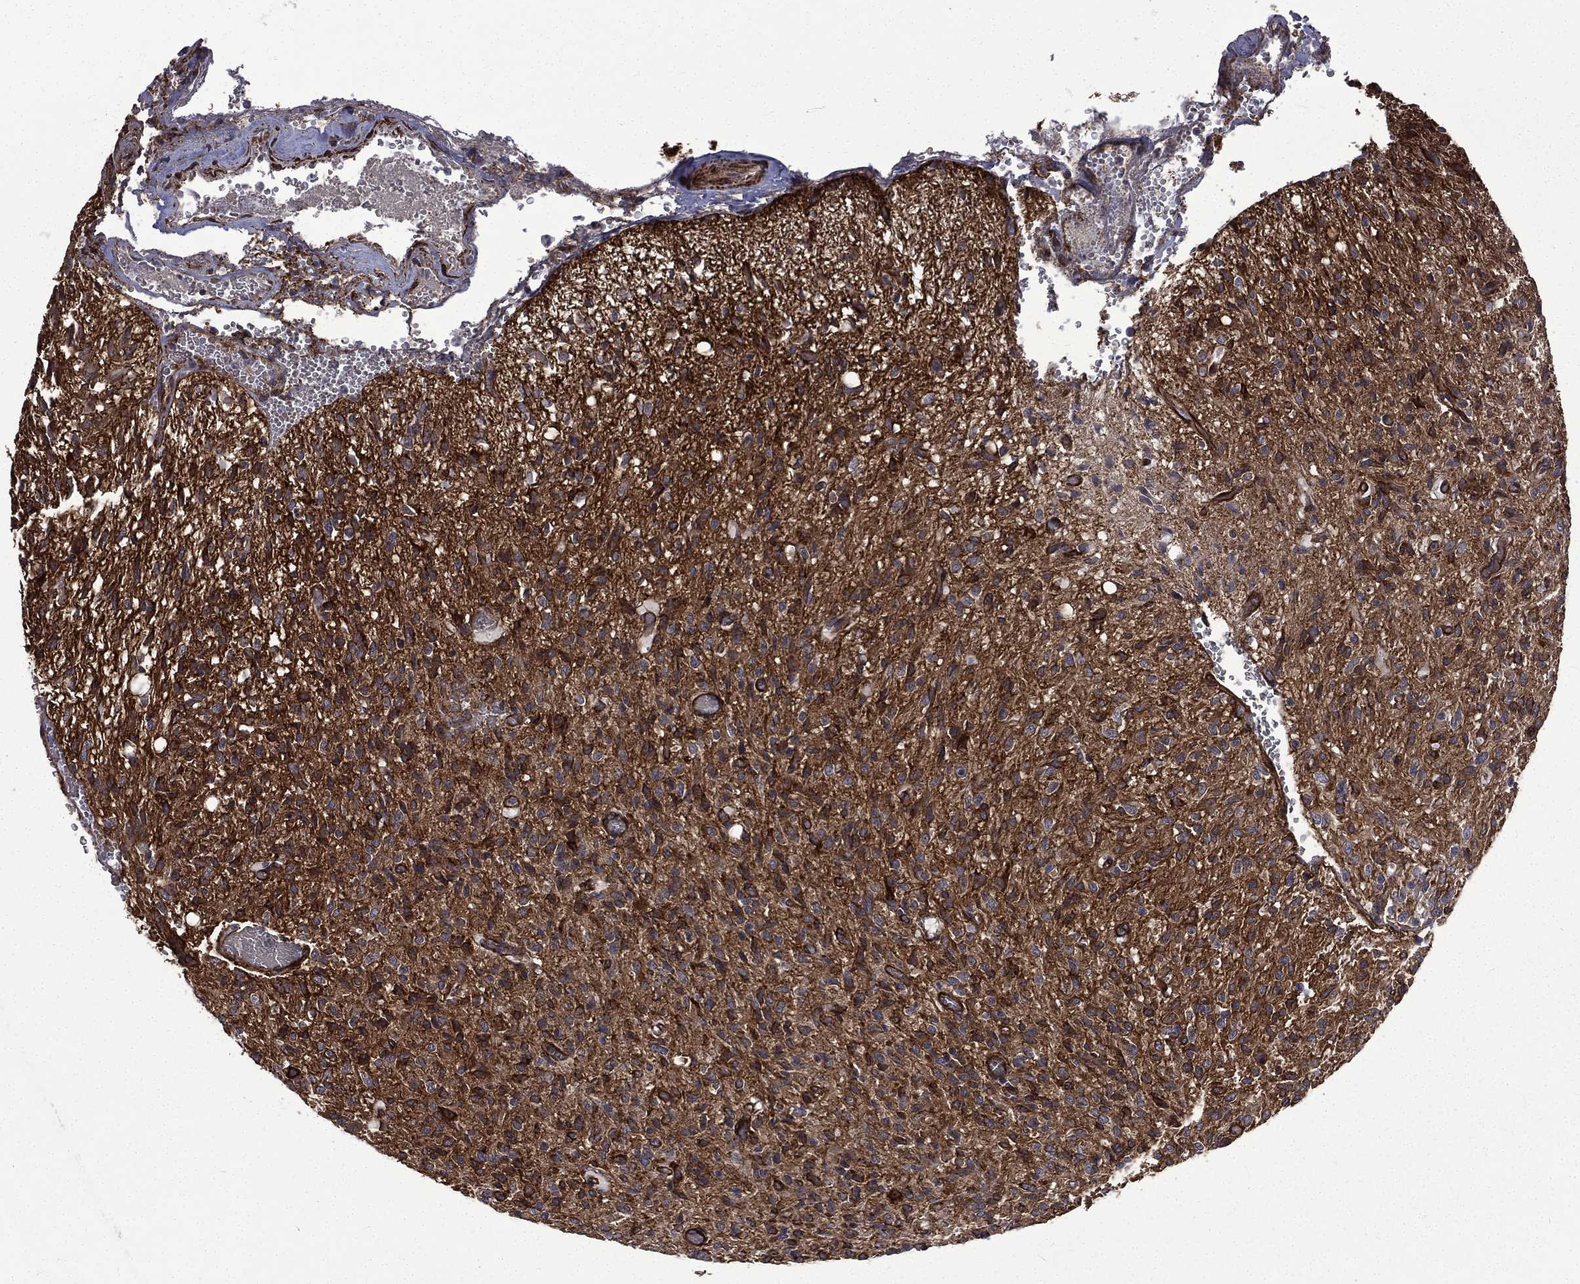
{"staining": {"intensity": "strong", "quantity": ">75%", "location": "cytoplasmic/membranous"}, "tissue": "glioma", "cell_type": "Tumor cells", "image_type": "cancer", "snomed": [{"axis": "morphology", "description": "Glioma, malignant, High grade"}, {"axis": "topography", "description": "Brain"}], "caption": "The micrograph reveals immunohistochemical staining of high-grade glioma (malignant). There is strong cytoplasmic/membranous expression is appreciated in about >75% of tumor cells.", "gene": "PPFIBP1", "patient": {"sex": "male", "age": 64}}